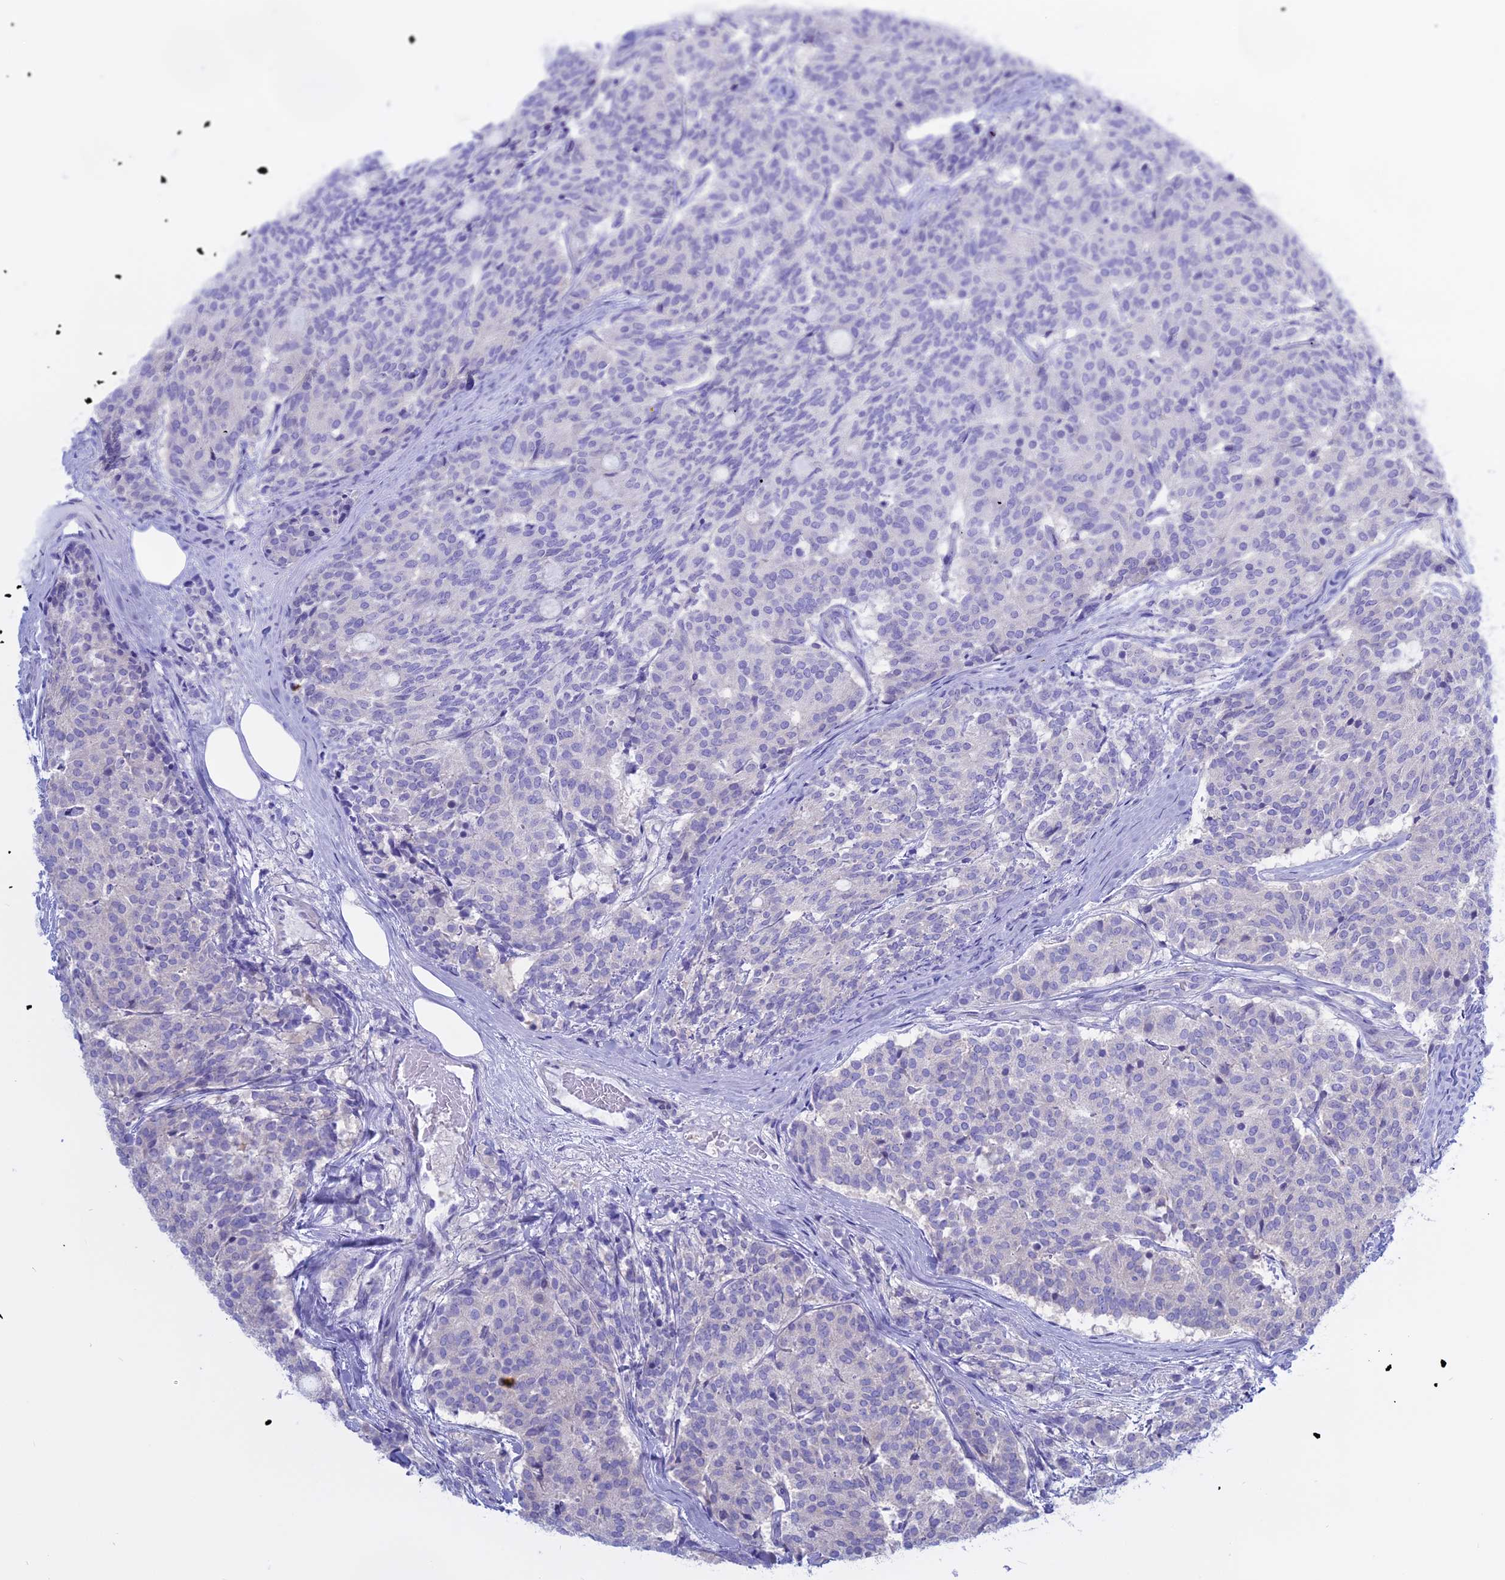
{"staining": {"intensity": "negative", "quantity": "none", "location": "none"}, "tissue": "carcinoid", "cell_type": "Tumor cells", "image_type": "cancer", "snomed": [{"axis": "morphology", "description": "Carcinoid, malignant, NOS"}, {"axis": "topography", "description": "Pancreas"}], "caption": "Immunohistochemistry photomicrograph of neoplastic tissue: malignant carcinoid stained with DAB displays no significant protein staining in tumor cells. The staining was performed using DAB (3,3'-diaminobenzidine) to visualize the protein expression in brown, while the nuclei were stained in blue with hematoxylin (Magnification: 20x).", "gene": "AHCYL1", "patient": {"sex": "female", "age": 54}}